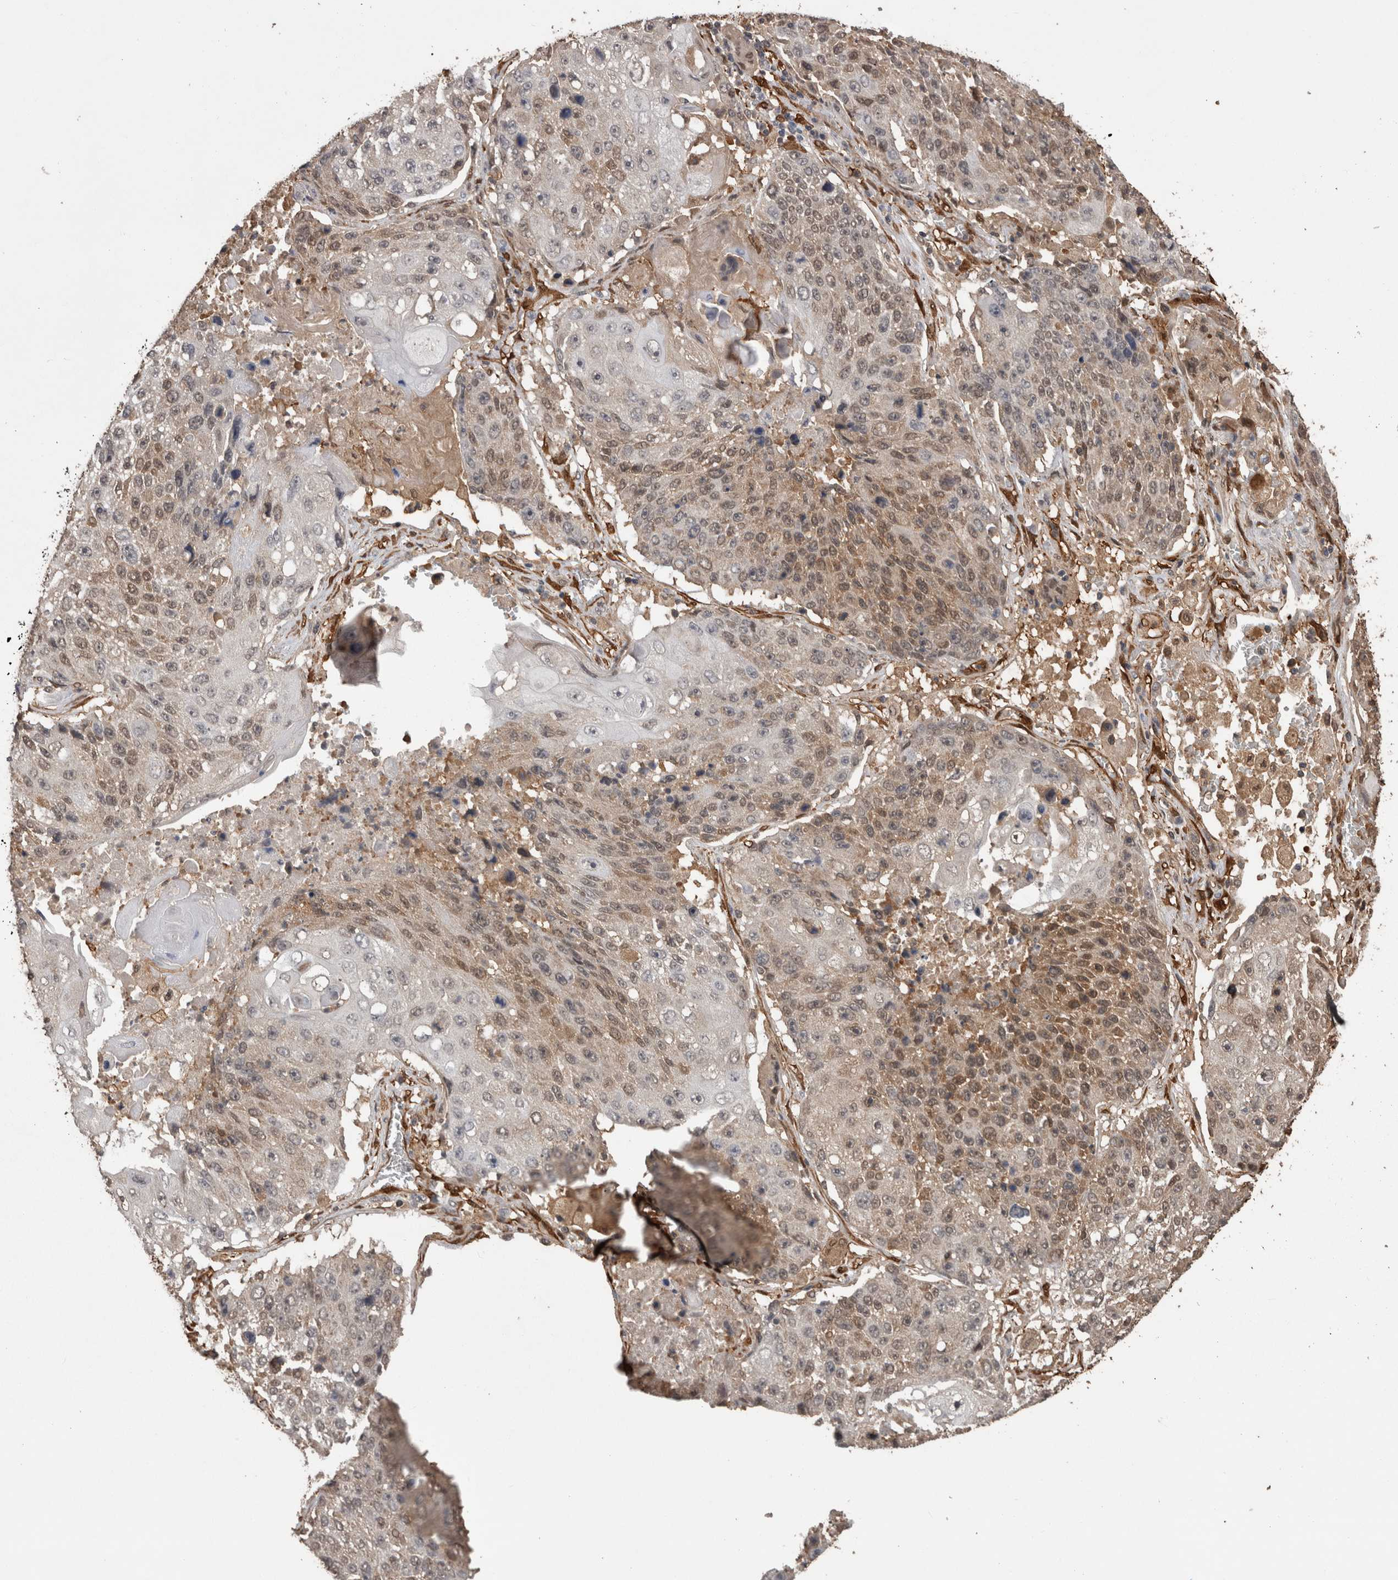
{"staining": {"intensity": "weak", "quantity": ">75%", "location": "cytoplasmic/membranous,nuclear"}, "tissue": "lung cancer", "cell_type": "Tumor cells", "image_type": "cancer", "snomed": [{"axis": "morphology", "description": "Squamous cell carcinoma, NOS"}, {"axis": "topography", "description": "Lung"}], "caption": "The image displays staining of lung squamous cell carcinoma, revealing weak cytoplasmic/membranous and nuclear protein expression (brown color) within tumor cells.", "gene": "LXN", "patient": {"sex": "male", "age": 61}}